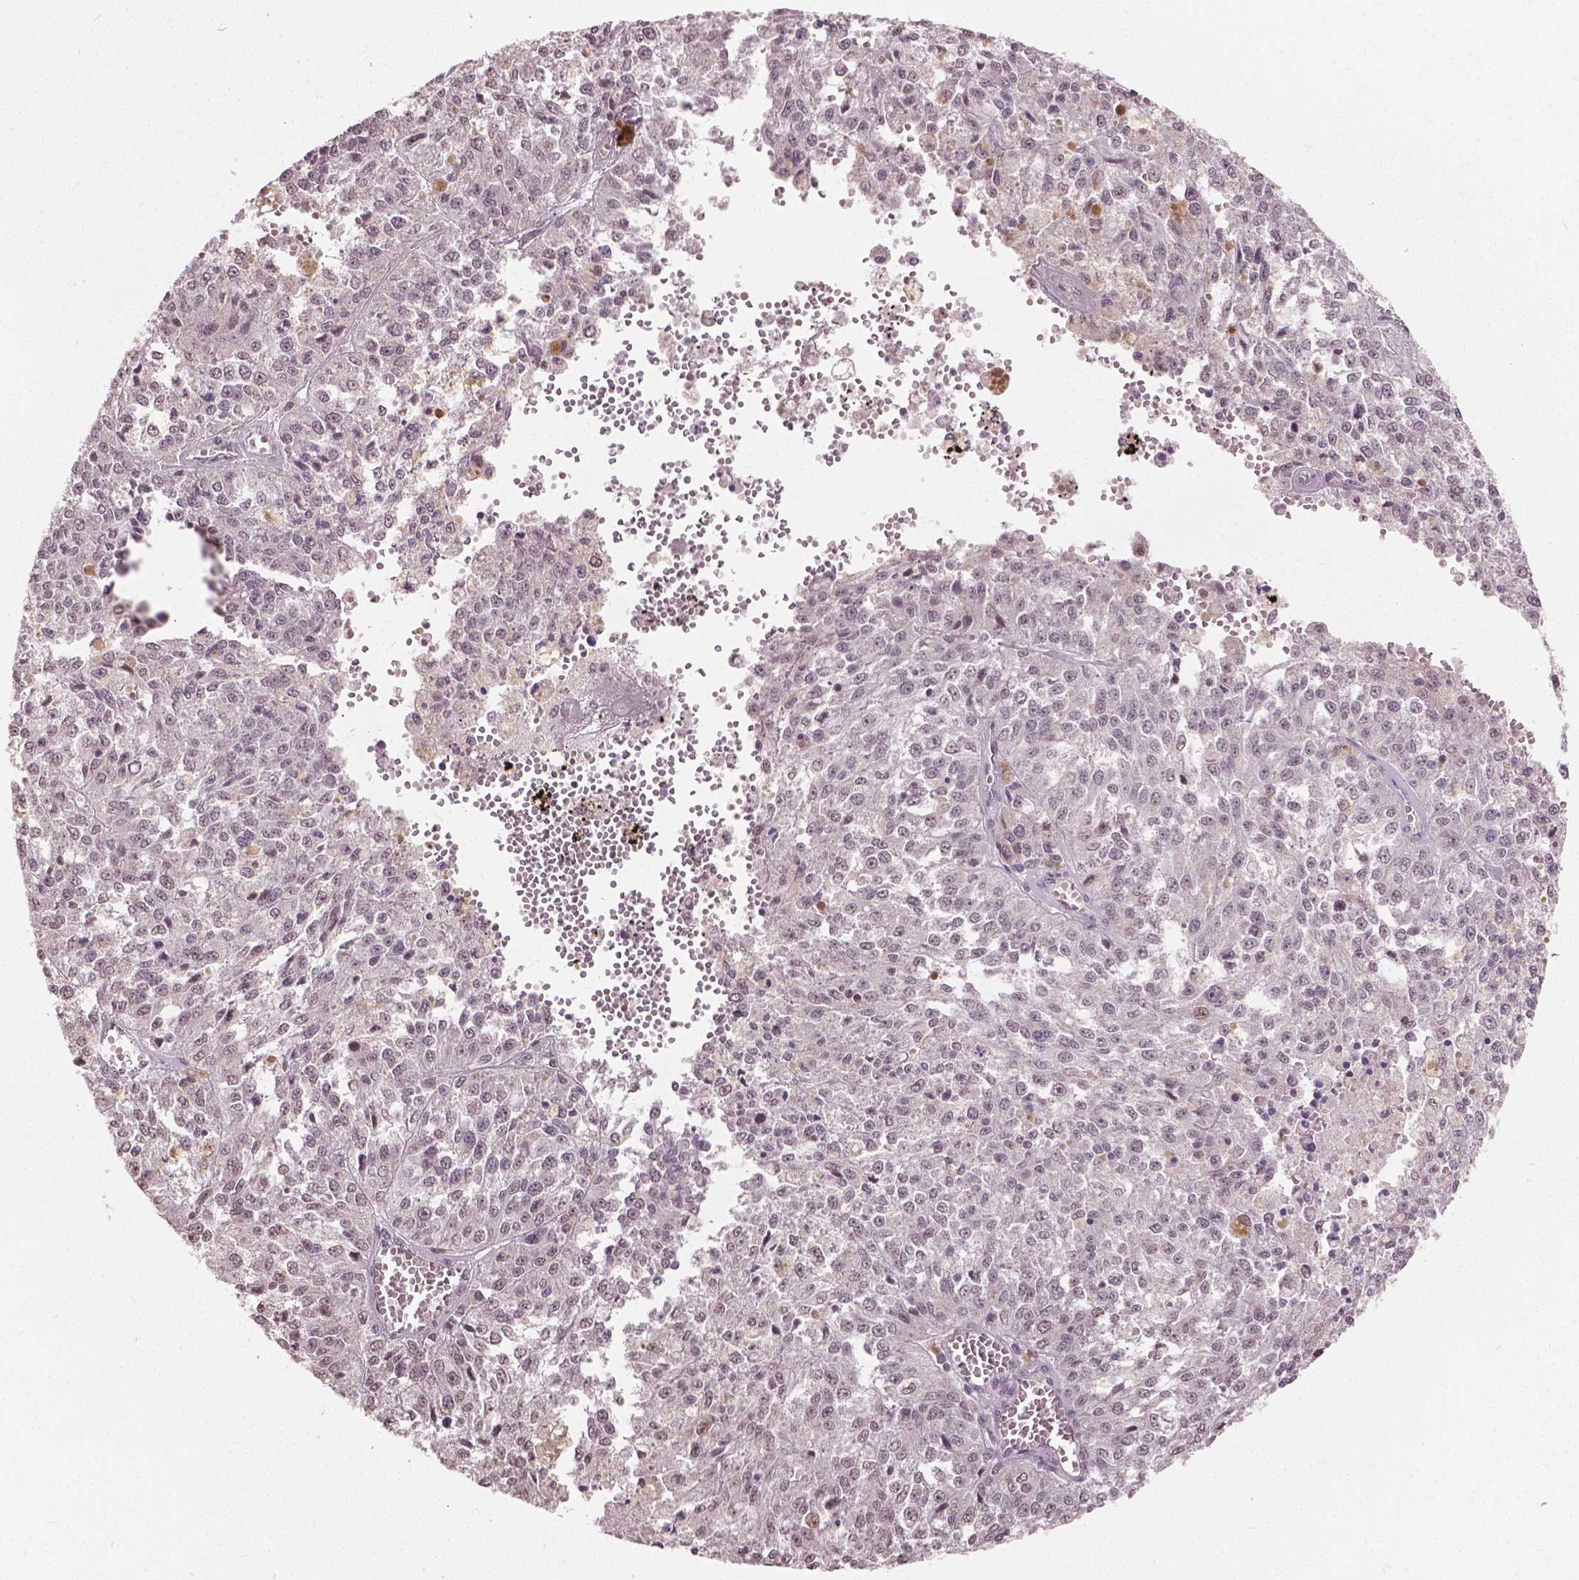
{"staining": {"intensity": "weak", "quantity": "25%-75%", "location": "nuclear"}, "tissue": "melanoma", "cell_type": "Tumor cells", "image_type": "cancer", "snomed": [{"axis": "morphology", "description": "Malignant melanoma, Metastatic site"}, {"axis": "topography", "description": "Lymph node"}], "caption": "A histopathology image of human melanoma stained for a protein shows weak nuclear brown staining in tumor cells.", "gene": "HOXA10", "patient": {"sex": "female", "age": 64}}